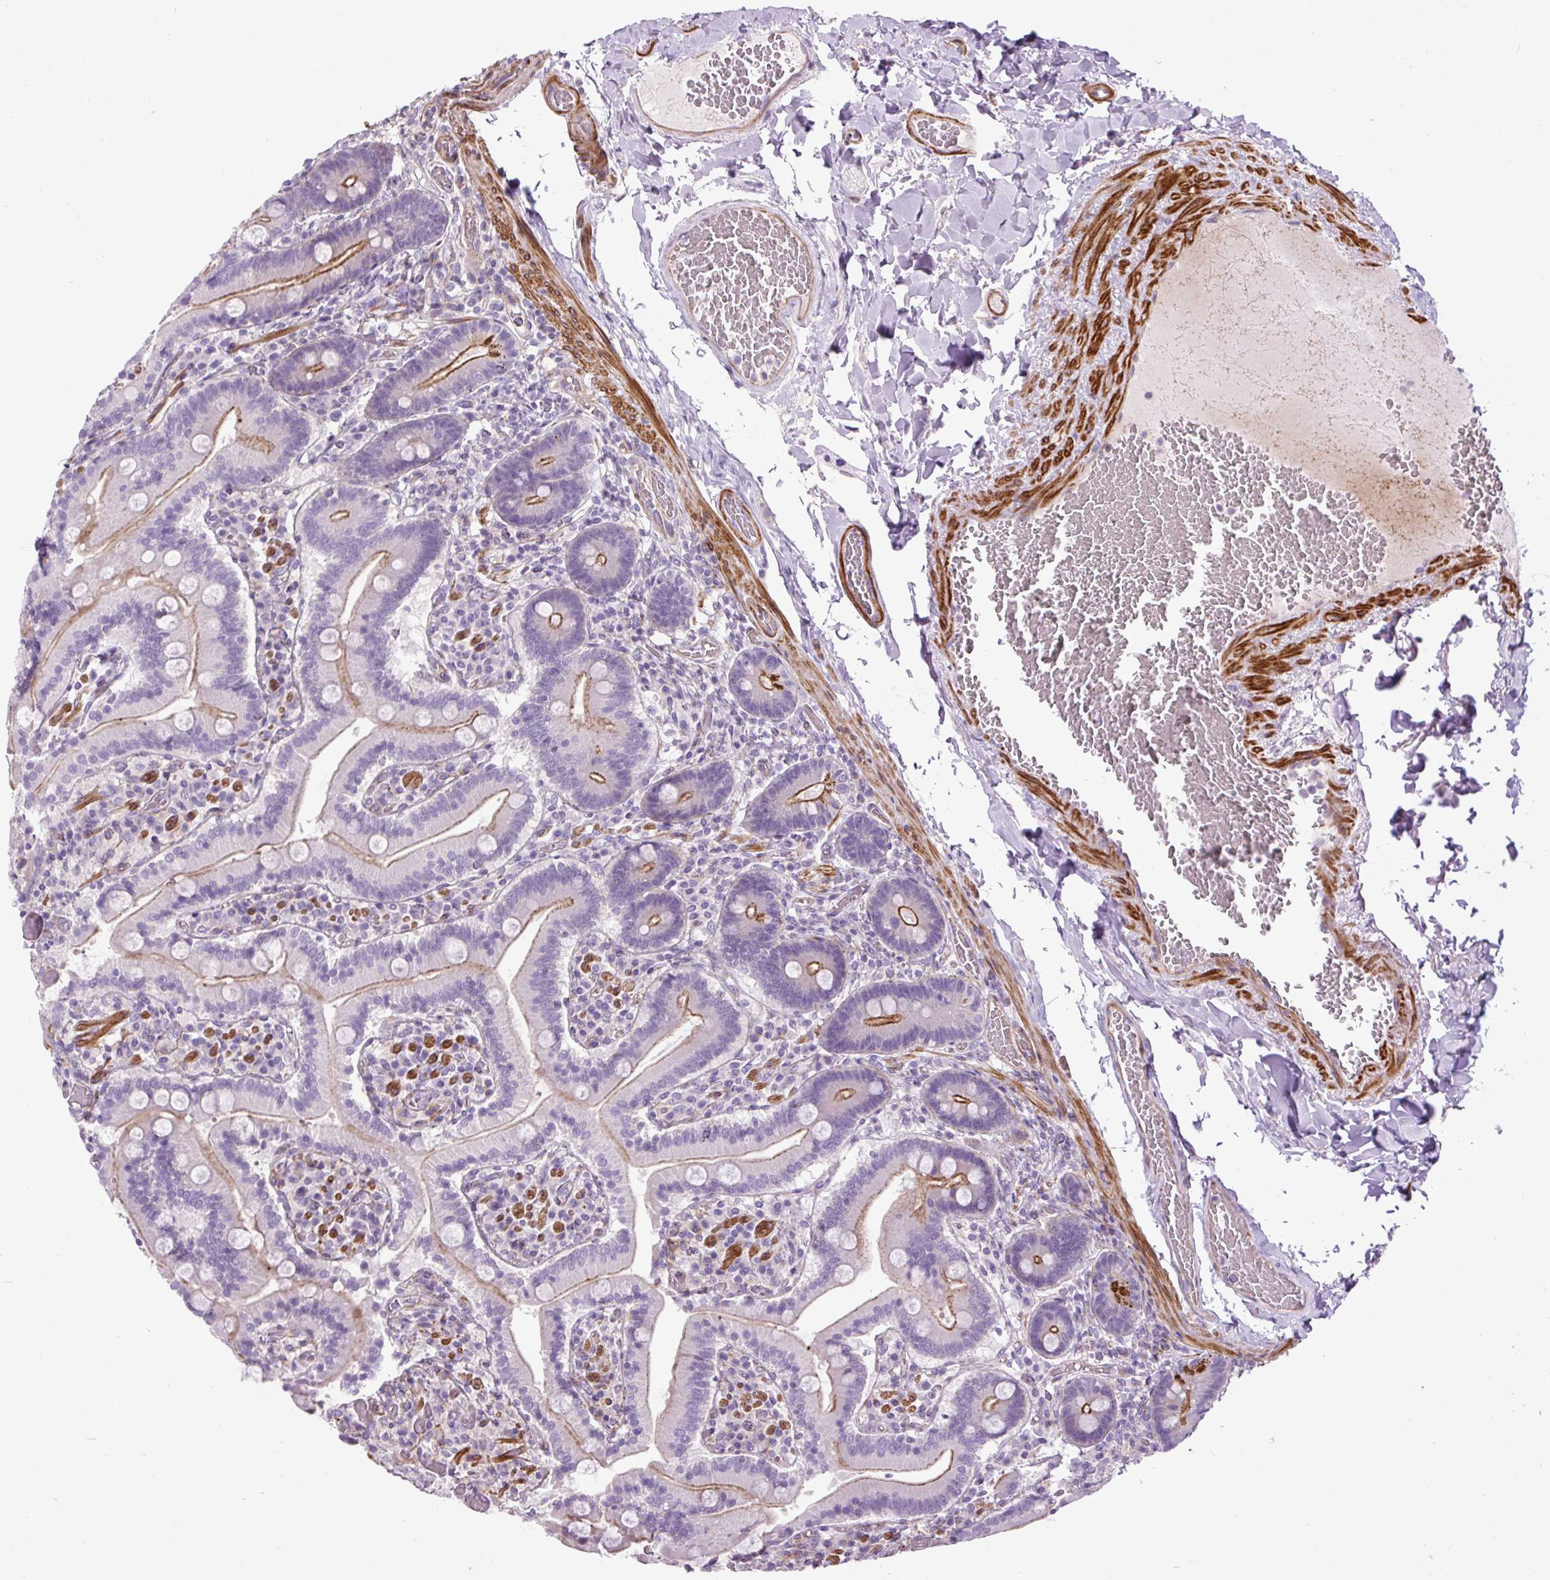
{"staining": {"intensity": "moderate", "quantity": ">75%", "location": "cytoplasmic/membranous"}, "tissue": "duodenum", "cell_type": "Glandular cells", "image_type": "normal", "snomed": [{"axis": "morphology", "description": "Normal tissue, NOS"}, {"axis": "topography", "description": "Duodenum"}], "caption": "Immunohistochemical staining of benign human duodenum reveals >75% levels of moderate cytoplasmic/membranous protein expression in approximately >75% of glandular cells. (DAB (3,3'-diaminobenzidine) IHC with brightfield microscopy, high magnification).", "gene": "ZNF197", "patient": {"sex": "female", "age": 62}}